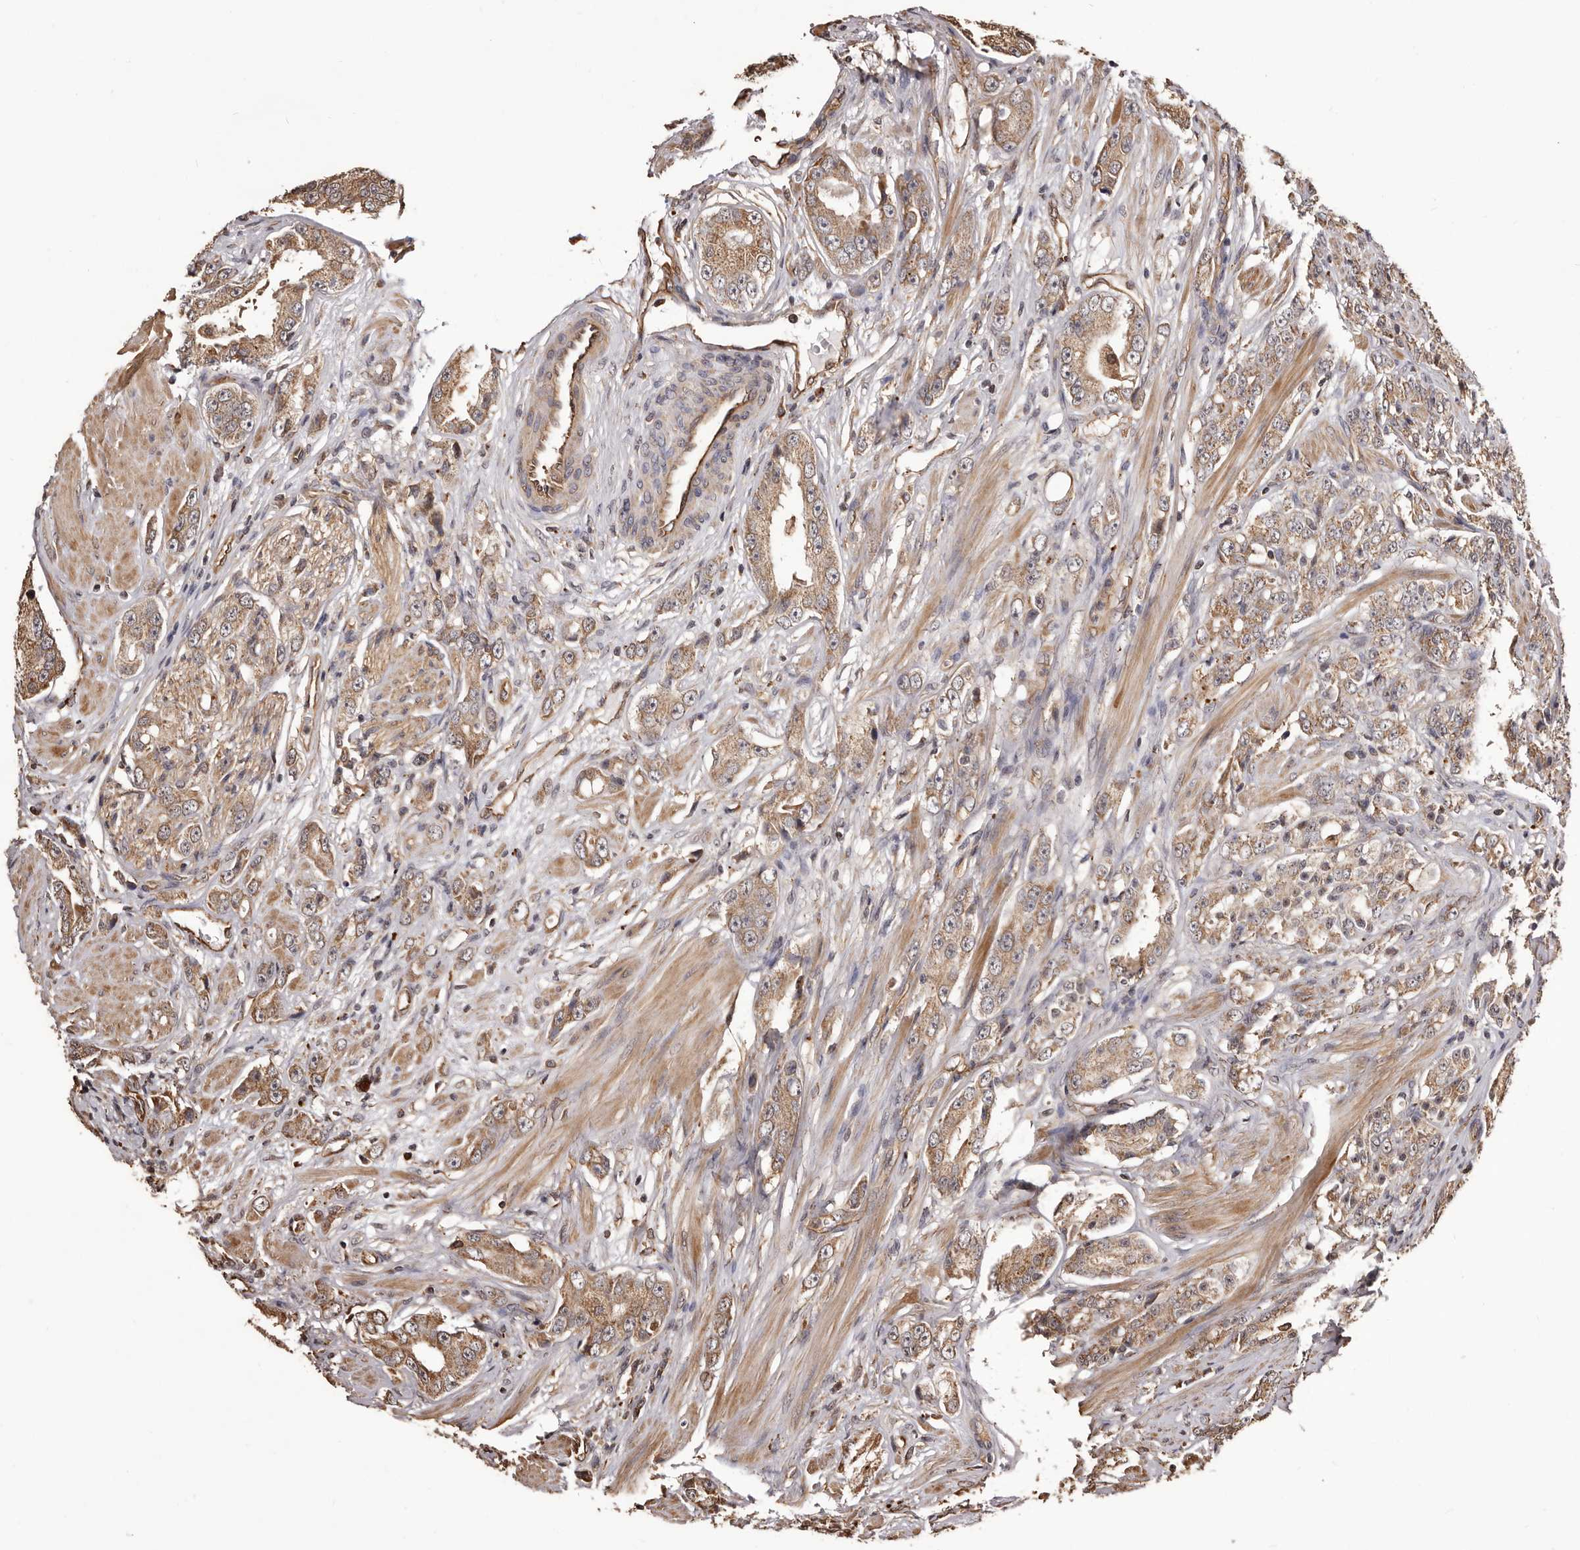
{"staining": {"intensity": "moderate", "quantity": ">75%", "location": "cytoplasmic/membranous"}, "tissue": "prostate cancer", "cell_type": "Tumor cells", "image_type": "cancer", "snomed": [{"axis": "morphology", "description": "Adenocarcinoma, Medium grade"}, {"axis": "topography", "description": "Prostate"}], "caption": "Tumor cells demonstrate medium levels of moderate cytoplasmic/membranous positivity in about >75% of cells in prostate cancer.", "gene": "ALPK1", "patient": {"sex": "male", "age": 53}}